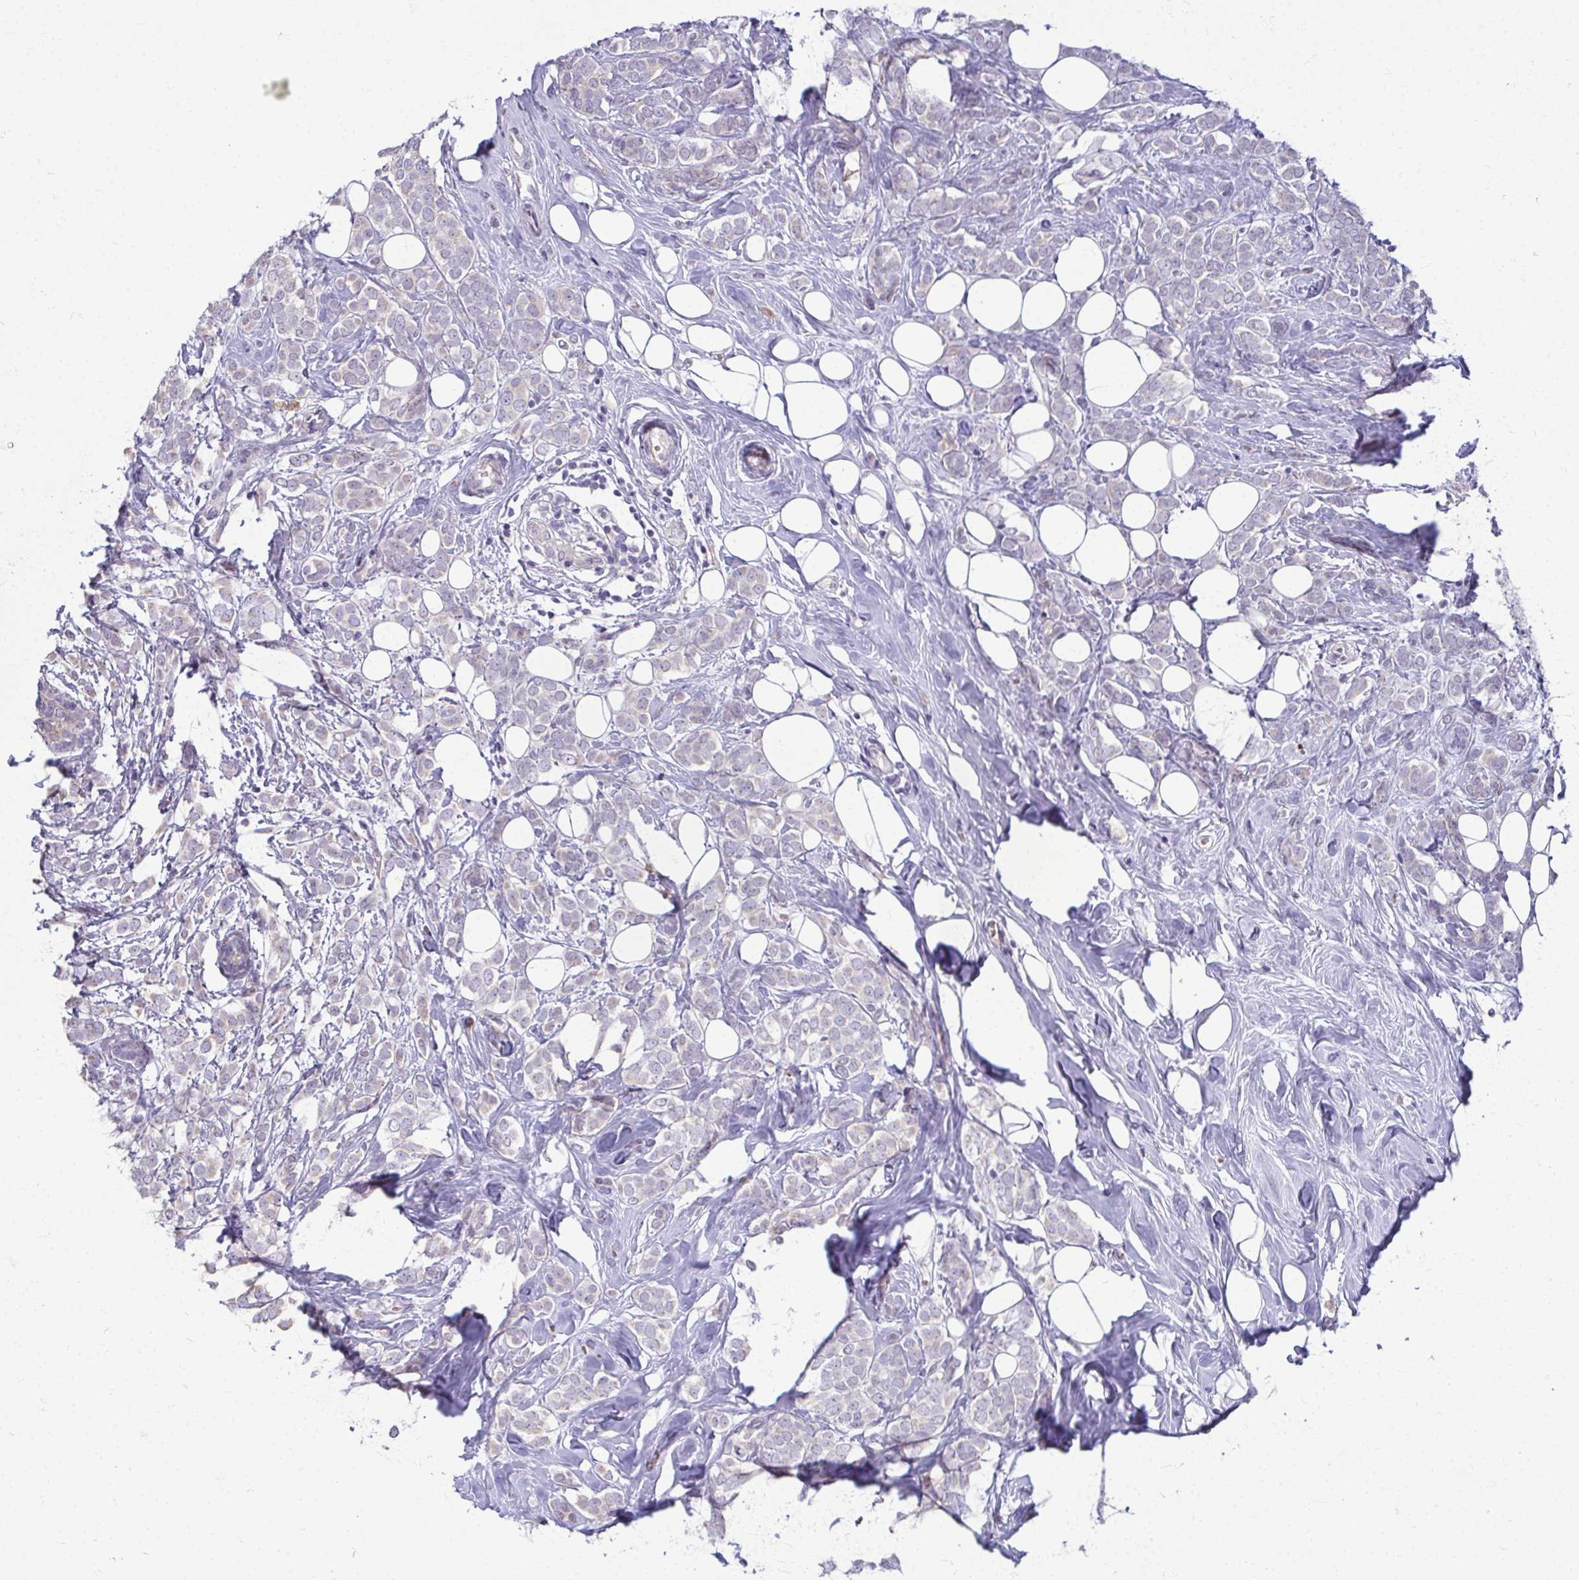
{"staining": {"intensity": "negative", "quantity": "none", "location": "none"}, "tissue": "breast cancer", "cell_type": "Tumor cells", "image_type": "cancer", "snomed": [{"axis": "morphology", "description": "Lobular carcinoma"}, {"axis": "topography", "description": "Breast"}], "caption": "Immunohistochemical staining of human breast lobular carcinoma reveals no significant positivity in tumor cells. The staining was performed using DAB to visualize the protein expression in brown, while the nuclei were stained in blue with hematoxylin (Magnification: 20x).", "gene": "ODF1", "patient": {"sex": "female", "age": 49}}